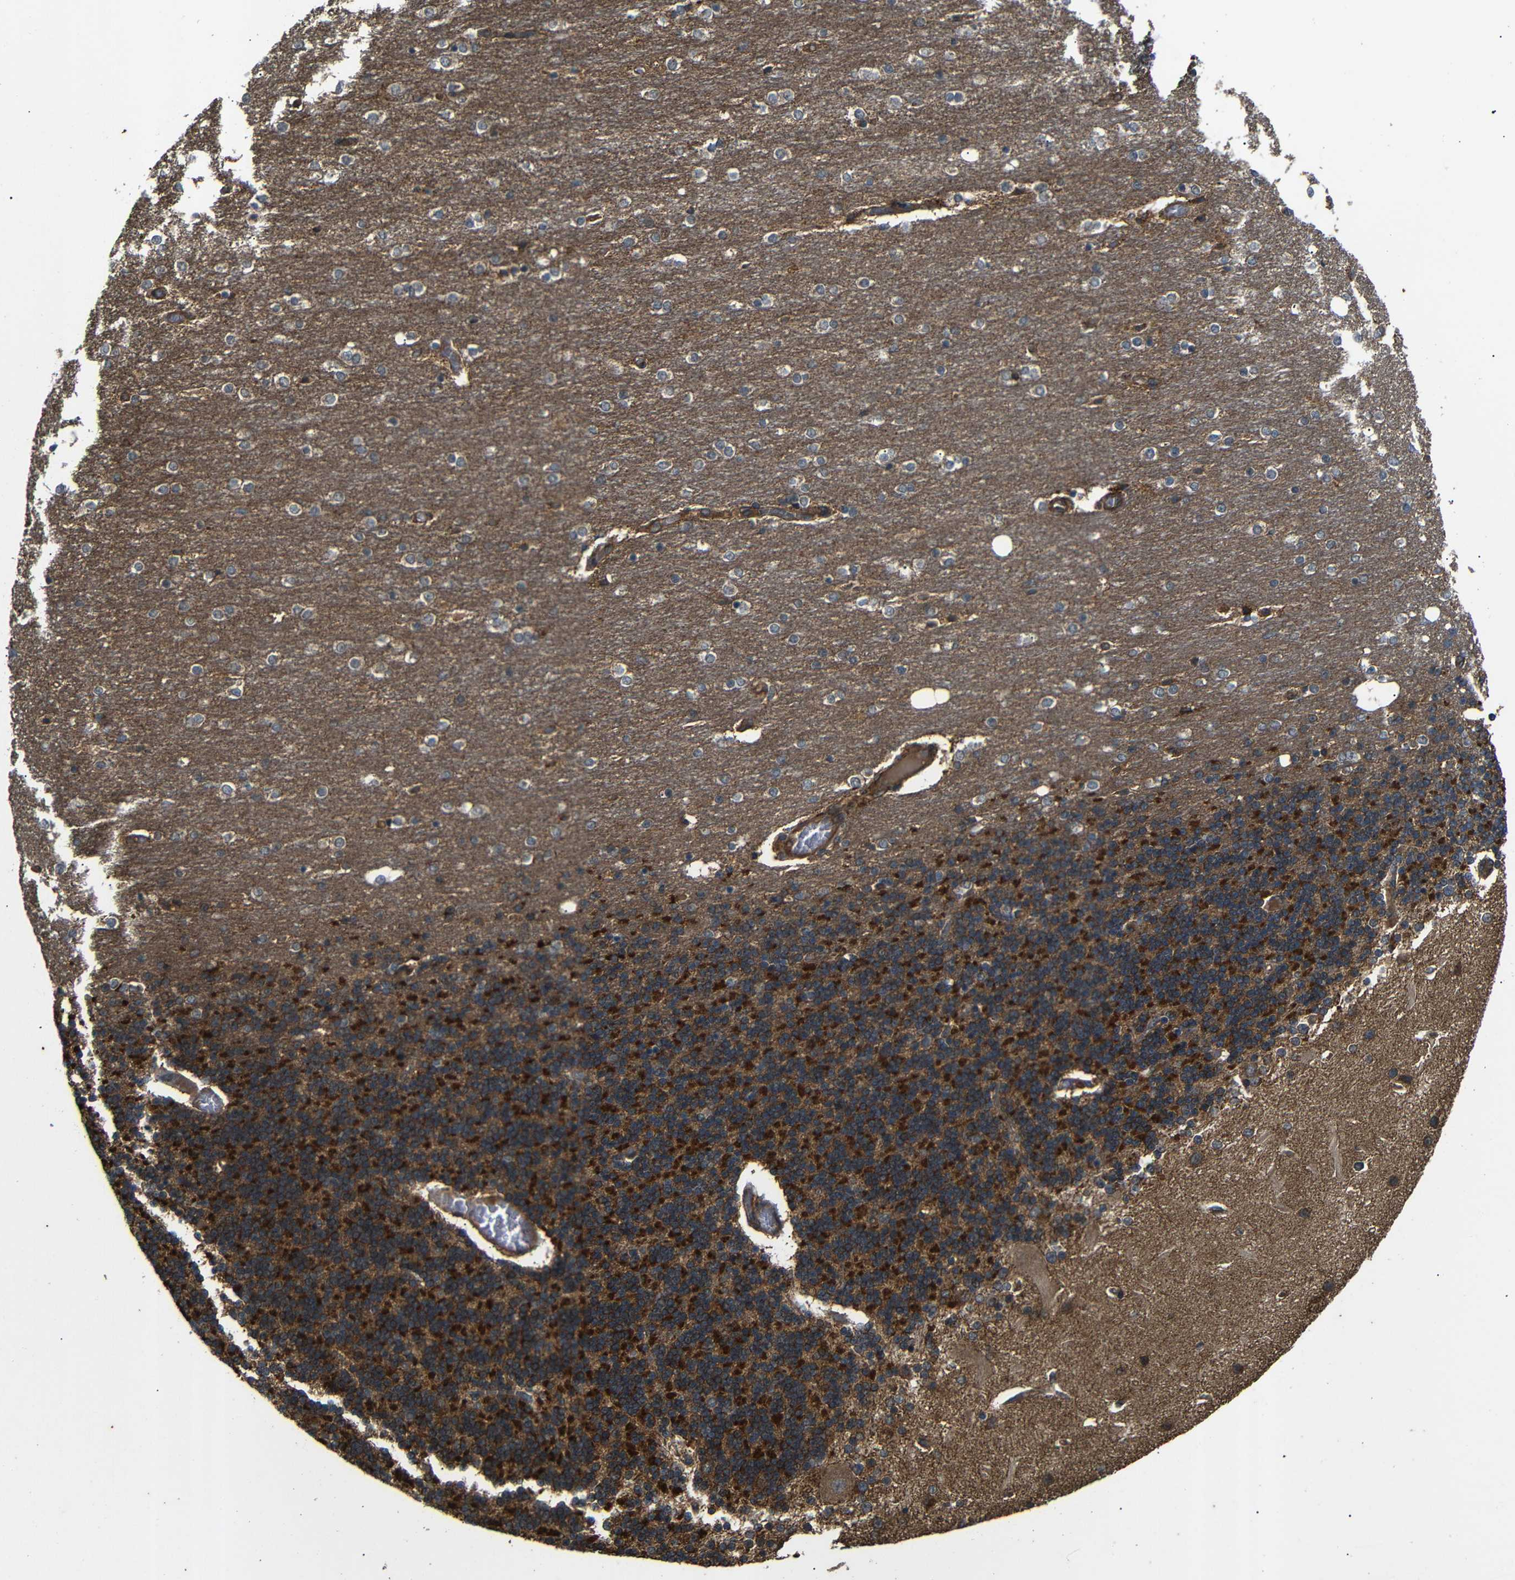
{"staining": {"intensity": "strong", "quantity": ">75%", "location": "cytoplasmic/membranous"}, "tissue": "cerebellum", "cell_type": "Cells in granular layer", "image_type": "normal", "snomed": [{"axis": "morphology", "description": "Normal tissue, NOS"}, {"axis": "topography", "description": "Cerebellum"}], "caption": "Unremarkable cerebellum was stained to show a protein in brown. There is high levels of strong cytoplasmic/membranous positivity in about >75% of cells in granular layer. (DAB (3,3'-diaminobenzidine) IHC, brown staining for protein, blue staining for nuclei).", "gene": "TRPC1", "patient": {"sex": "female", "age": 54}}